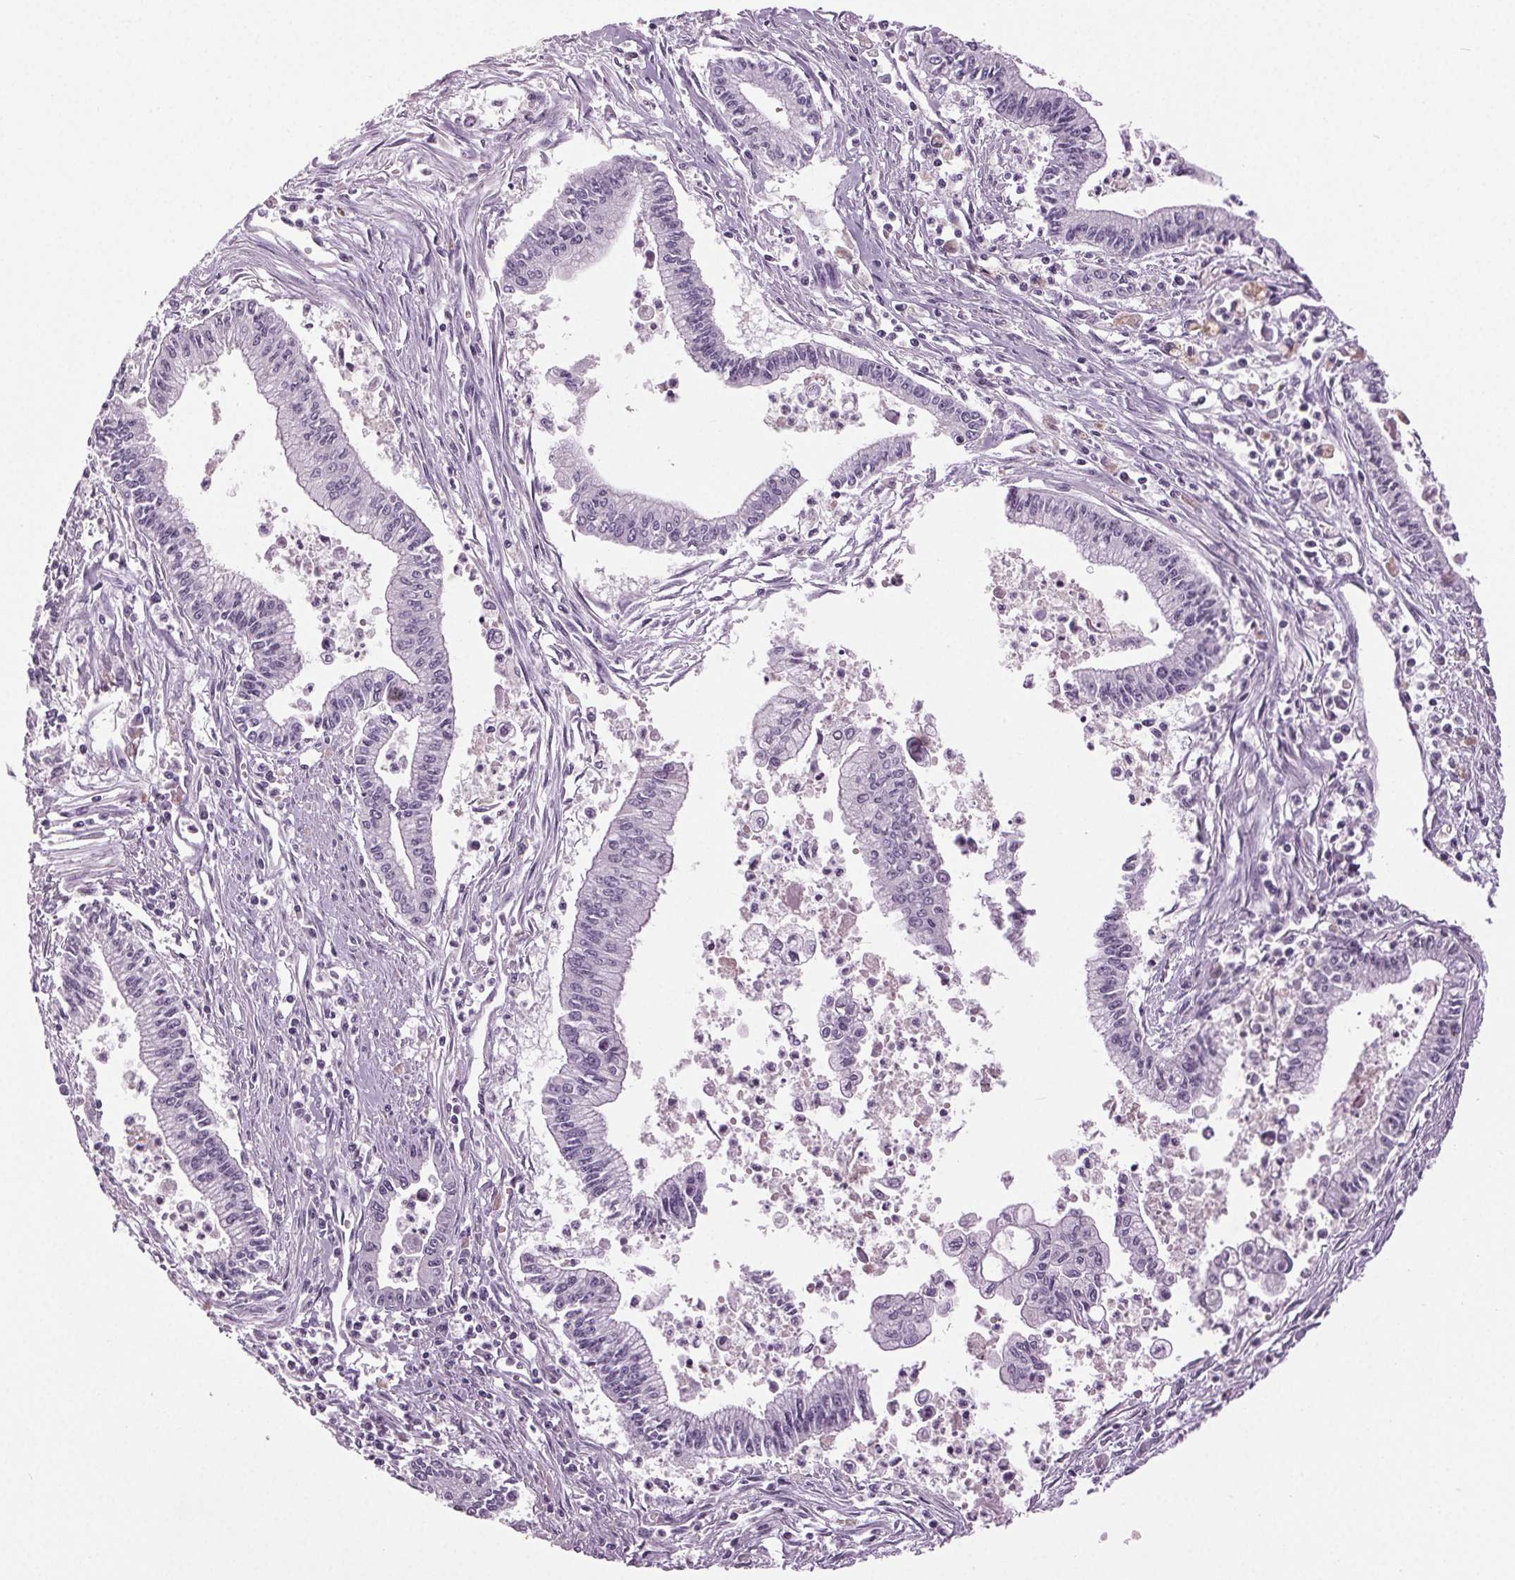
{"staining": {"intensity": "negative", "quantity": "none", "location": "none"}, "tissue": "pancreatic cancer", "cell_type": "Tumor cells", "image_type": "cancer", "snomed": [{"axis": "morphology", "description": "Adenocarcinoma, NOS"}, {"axis": "topography", "description": "Pancreas"}], "caption": "The photomicrograph reveals no staining of tumor cells in adenocarcinoma (pancreatic).", "gene": "DNAH12", "patient": {"sex": "female", "age": 65}}